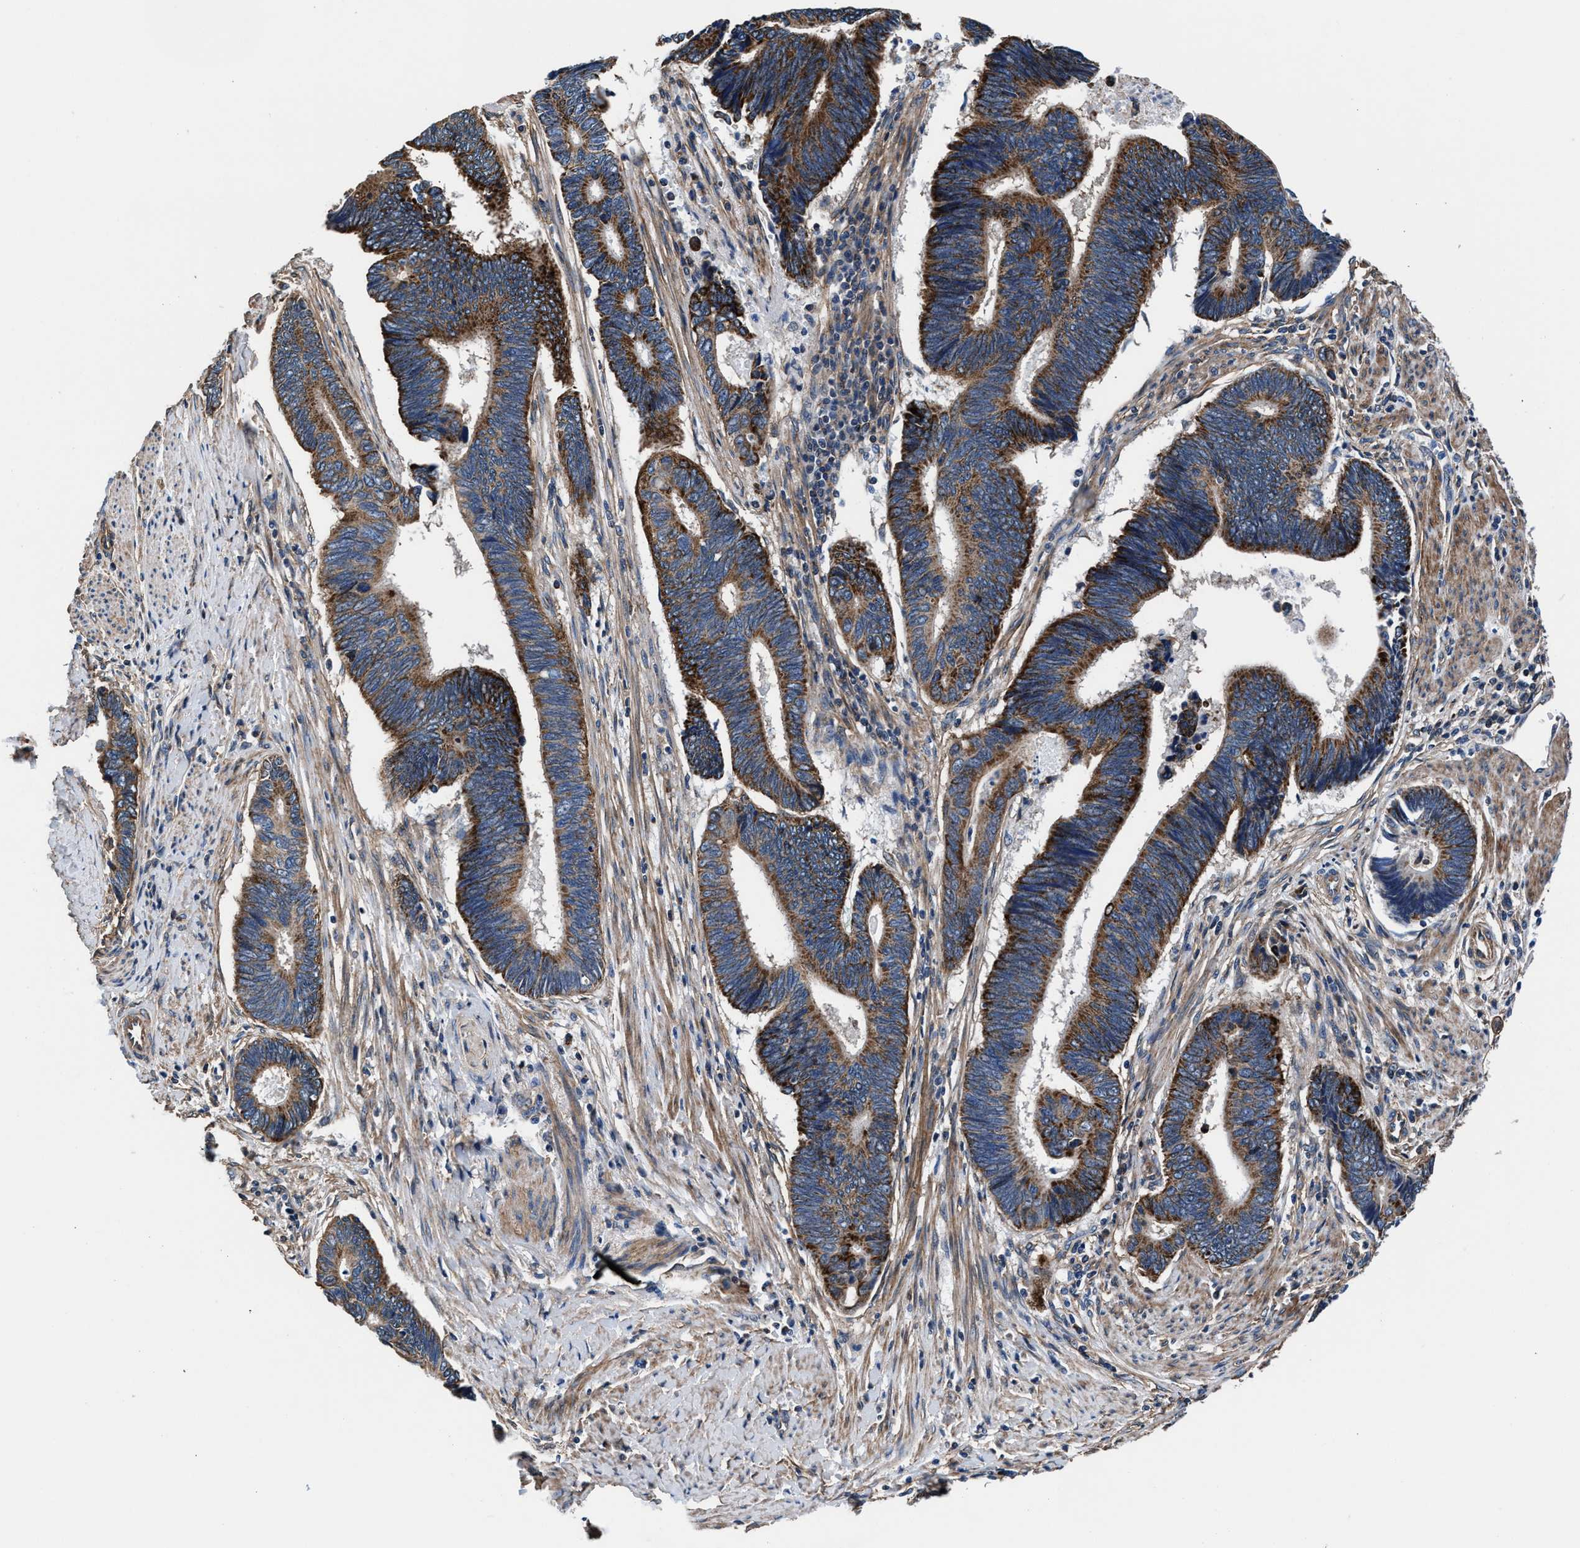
{"staining": {"intensity": "strong", "quantity": ">75%", "location": "cytoplasmic/membranous"}, "tissue": "pancreatic cancer", "cell_type": "Tumor cells", "image_type": "cancer", "snomed": [{"axis": "morphology", "description": "Adenocarcinoma, NOS"}, {"axis": "topography", "description": "Pancreas"}], "caption": "The photomicrograph exhibits staining of pancreatic cancer (adenocarcinoma), revealing strong cytoplasmic/membranous protein expression (brown color) within tumor cells.", "gene": "NKTR", "patient": {"sex": "female", "age": 70}}